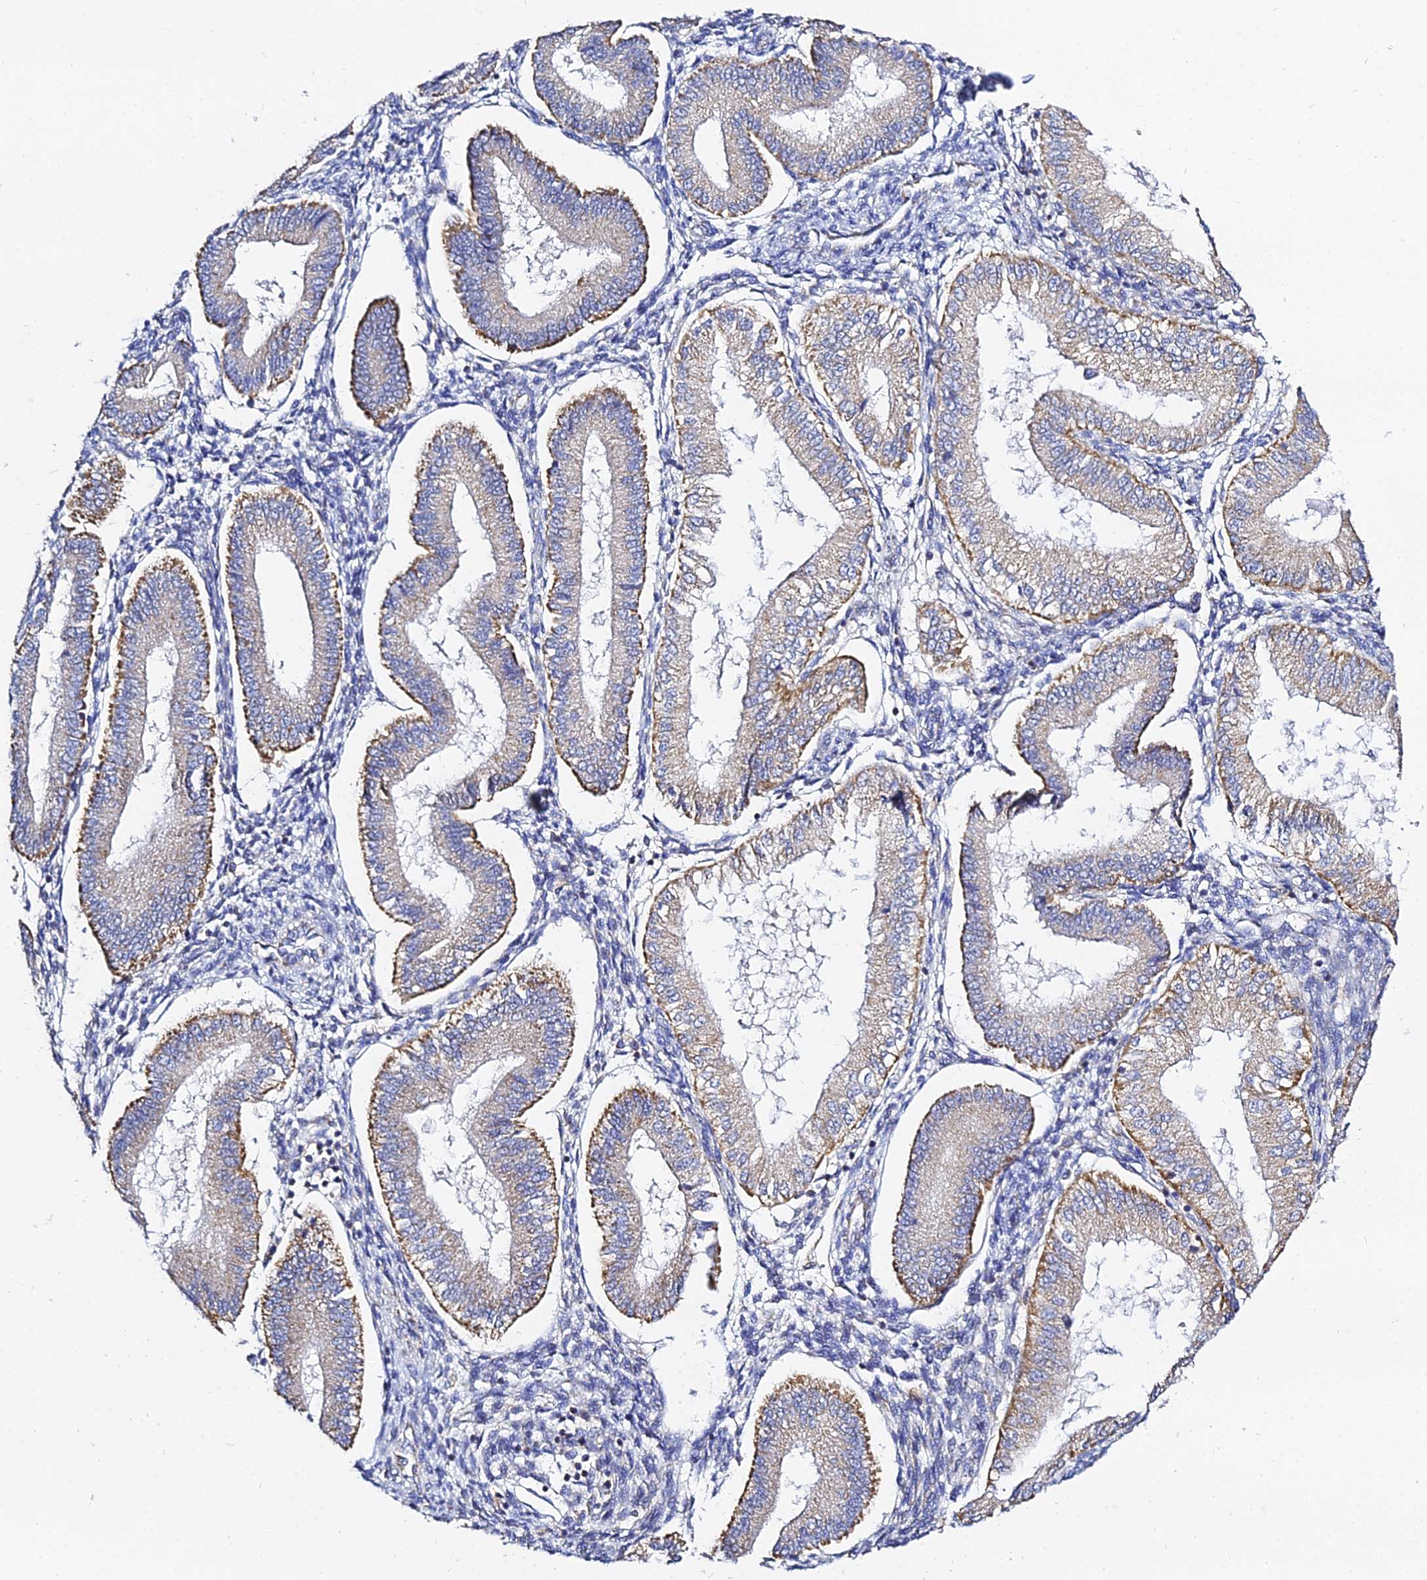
{"staining": {"intensity": "negative", "quantity": "none", "location": "none"}, "tissue": "endometrium", "cell_type": "Cells in endometrial stroma", "image_type": "normal", "snomed": [{"axis": "morphology", "description": "Normal tissue, NOS"}, {"axis": "topography", "description": "Endometrium"}], "caption": "High magnification brightfield microscopy of normal endometrium stained with DAB (brown) and counterstained with hematoxylin (blue): cells in endometrial stroma show no significant staining.", "gene": "TYW5", "patient": {"sex": "female", "age": 39}}